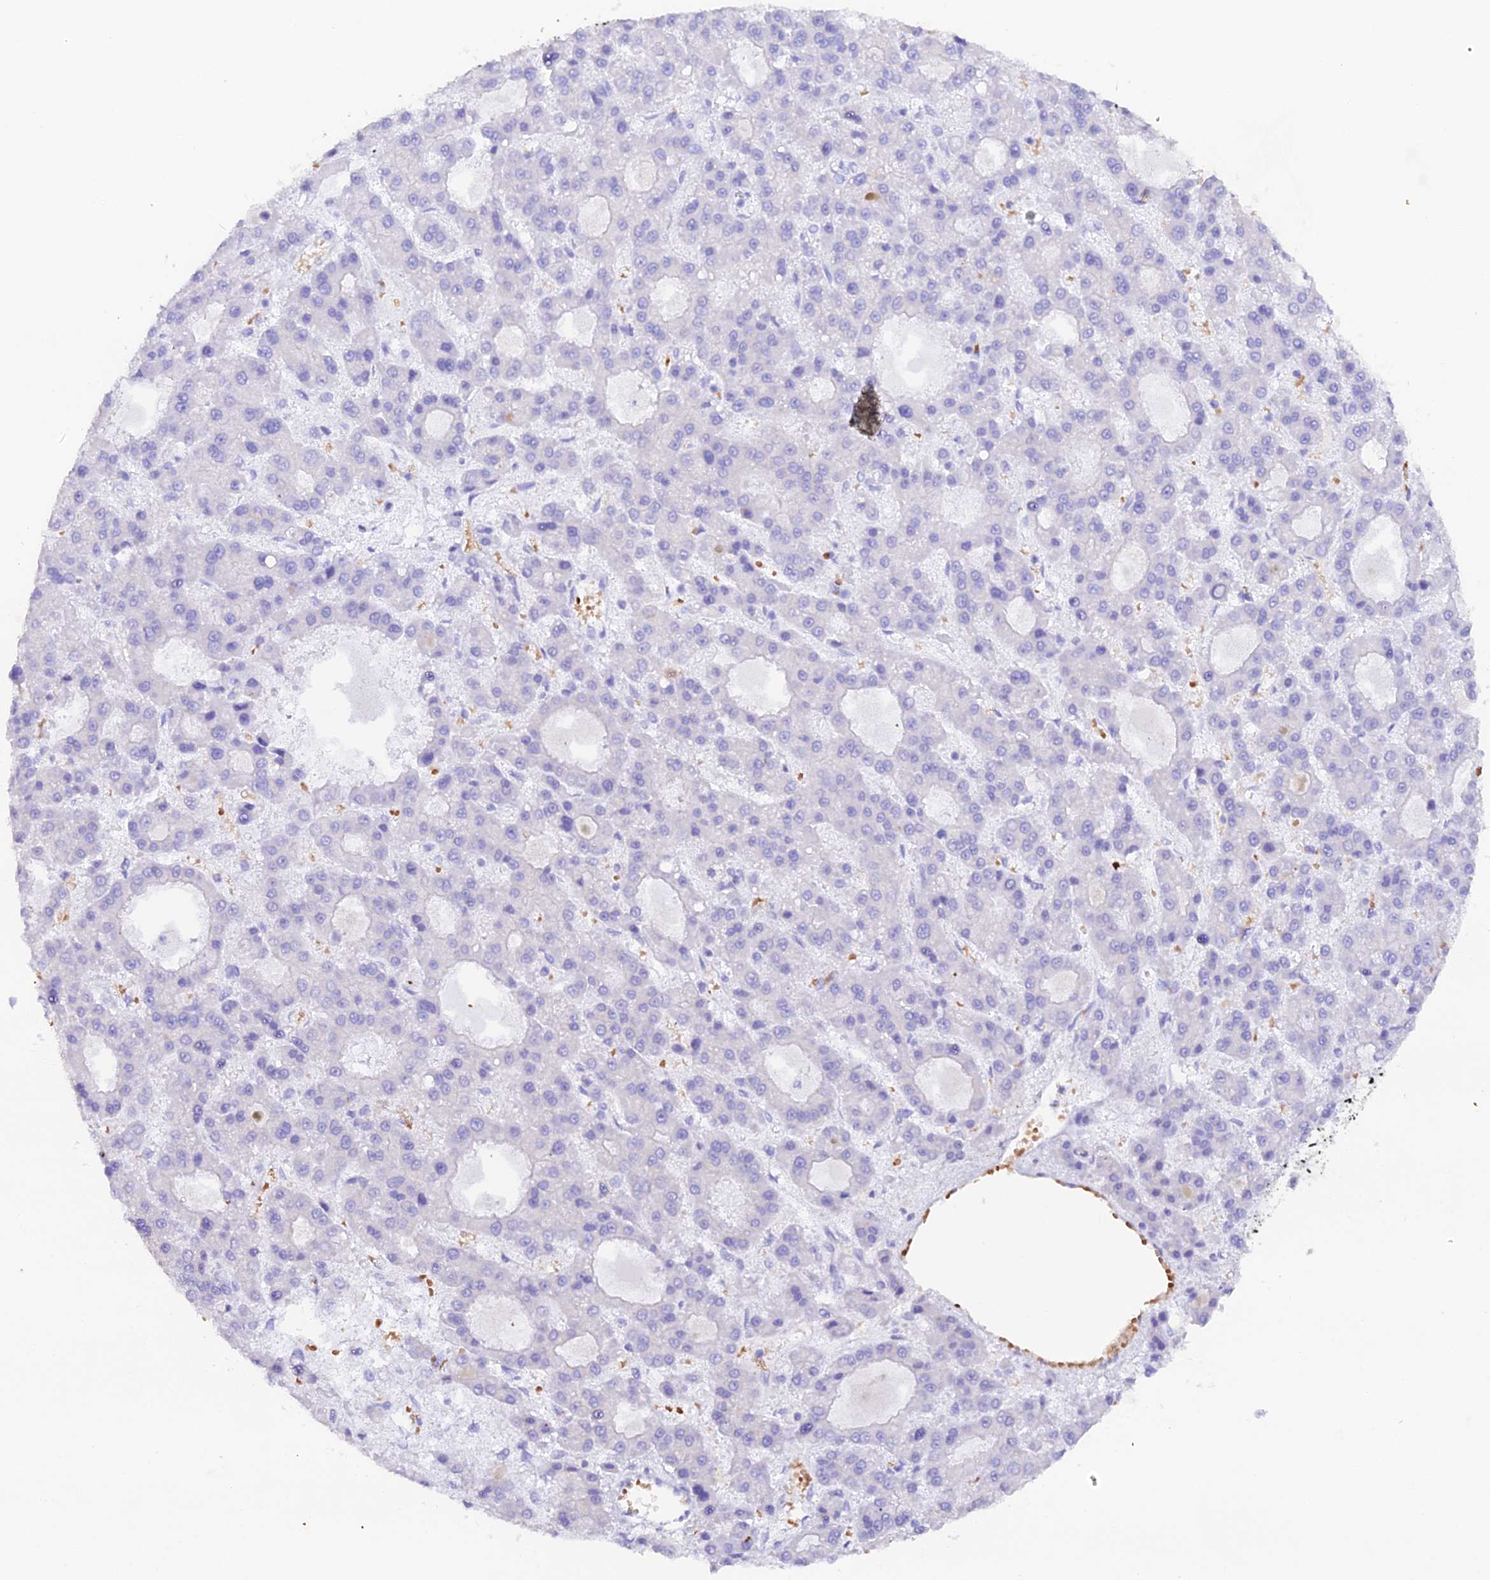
{"staining": {"intensity": "negative", "quantity": "none", "location": "none"}, "tissue": "liver cancer", "cell_type": "Tumor cells", "image_type": "cancer", "snomed": [{"axis": "morphology", "description": "Carcinoma, Hepatocellular, NOS"}, {"axis": "topography", "description": "Liver"}], "caption": "A high-resolution image shows immunohistochemistry (IHC) staining of liver cancer (hepatocellular carcinoma), which displays no significant staining in tumor cells.", "gene": "CFAP45", "patient": {"sex": "male", "age": 70}}